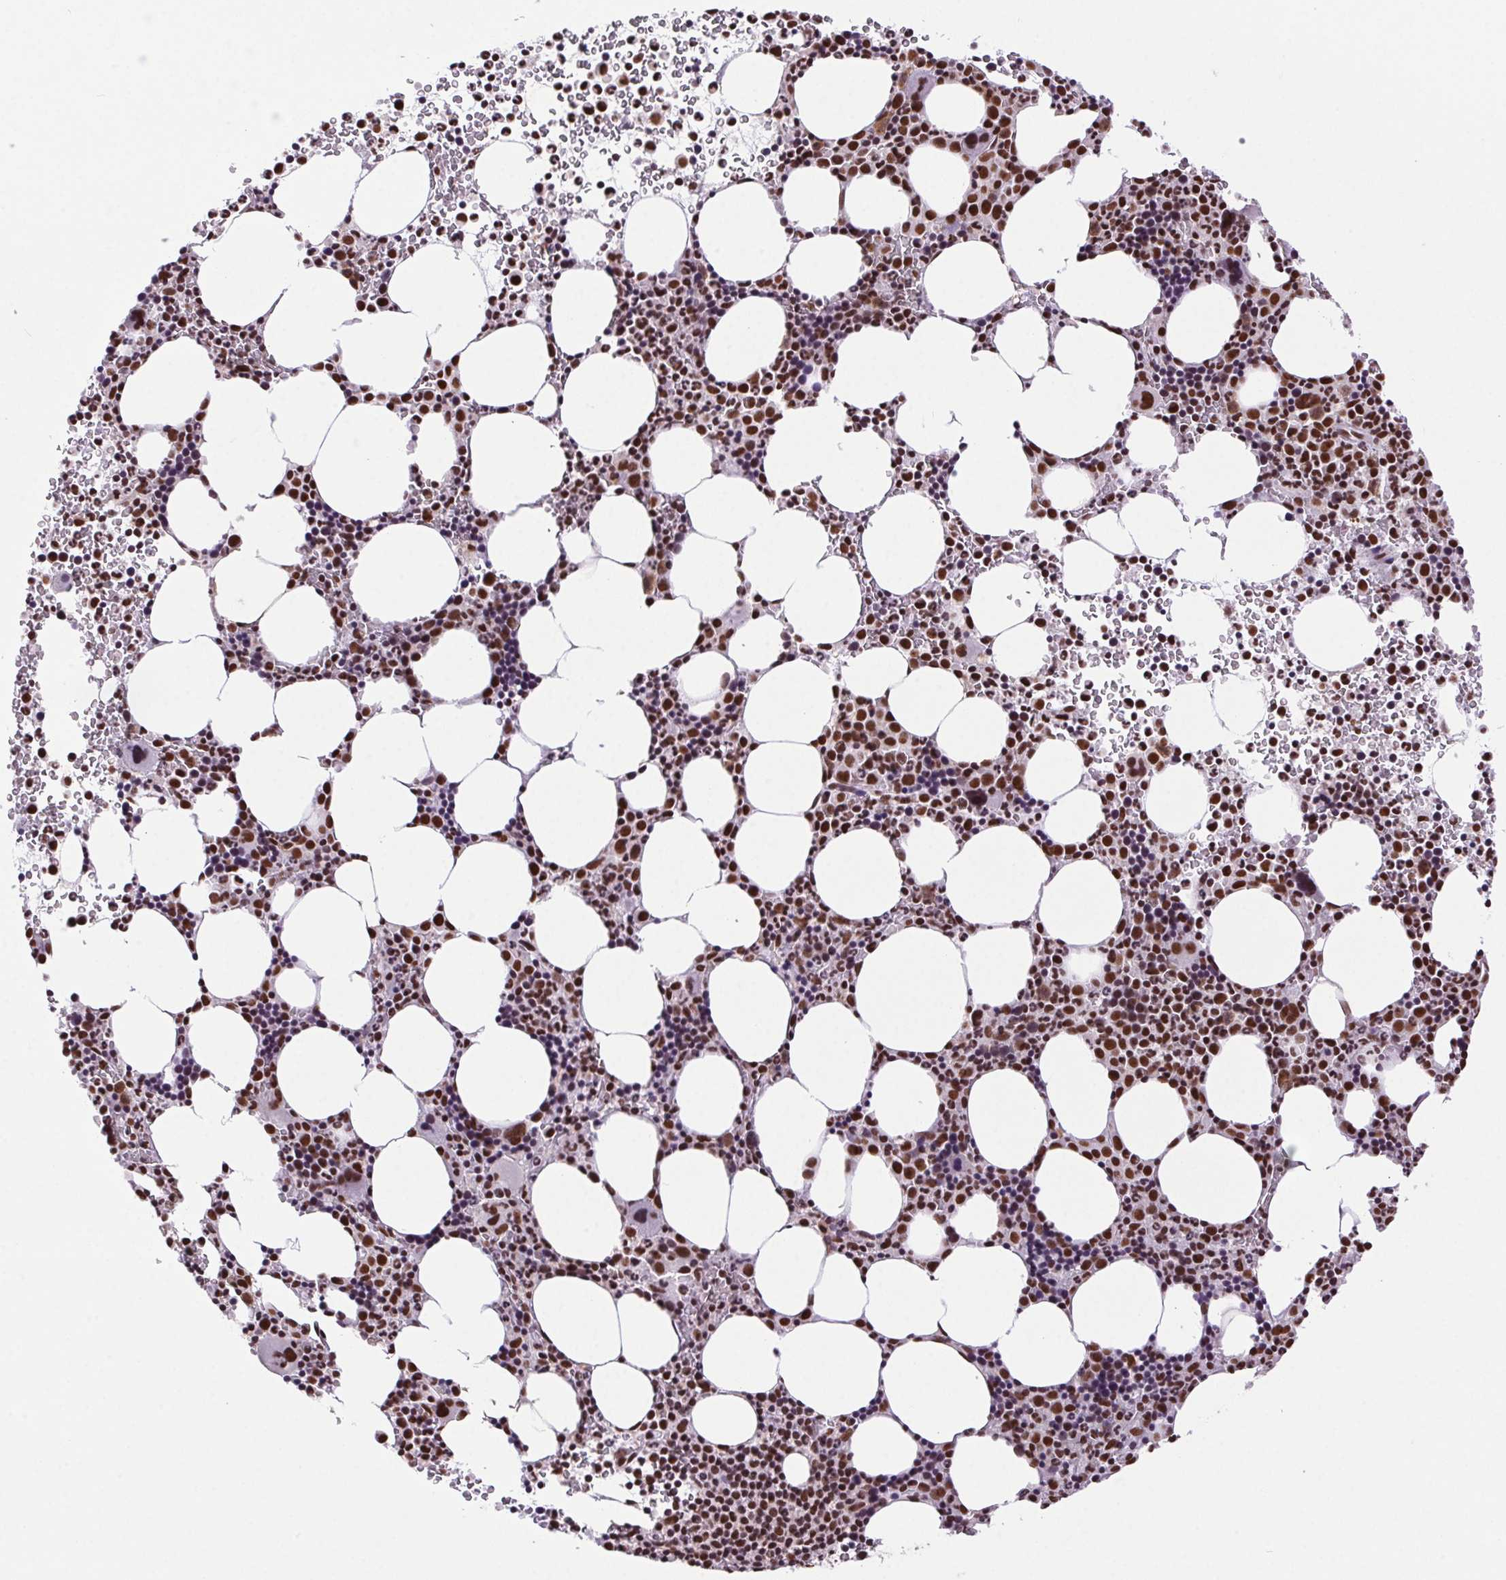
{"staining": {"intensity": "strong", "quantity": "25%-75%", "location": "nuclear"}, "tissue": "bone marrow", "cell_type": "Hematopoietic cells", "image_type": "normal", "snomed": [{"axis": "morphology", "description": "Normal tissue, NOS"}, {"axis": "topography", "description": "Bone marrow"}], "caption": "Immunohistochemistry (IHC) staining of unremarkable bone marrow, which reveals high levels of strong nuclear positivity in about 25%-75% of hematopoietic cells indicating strong nuclear protein staining. The staining was performed using DAB (3,3'-diaminobenzidine) (brown) for protein detection and nuclei were counterstained in hematoxylin (blue).", "gene": "ZNF207", "patient": {"sex": "male", "age": 58}}